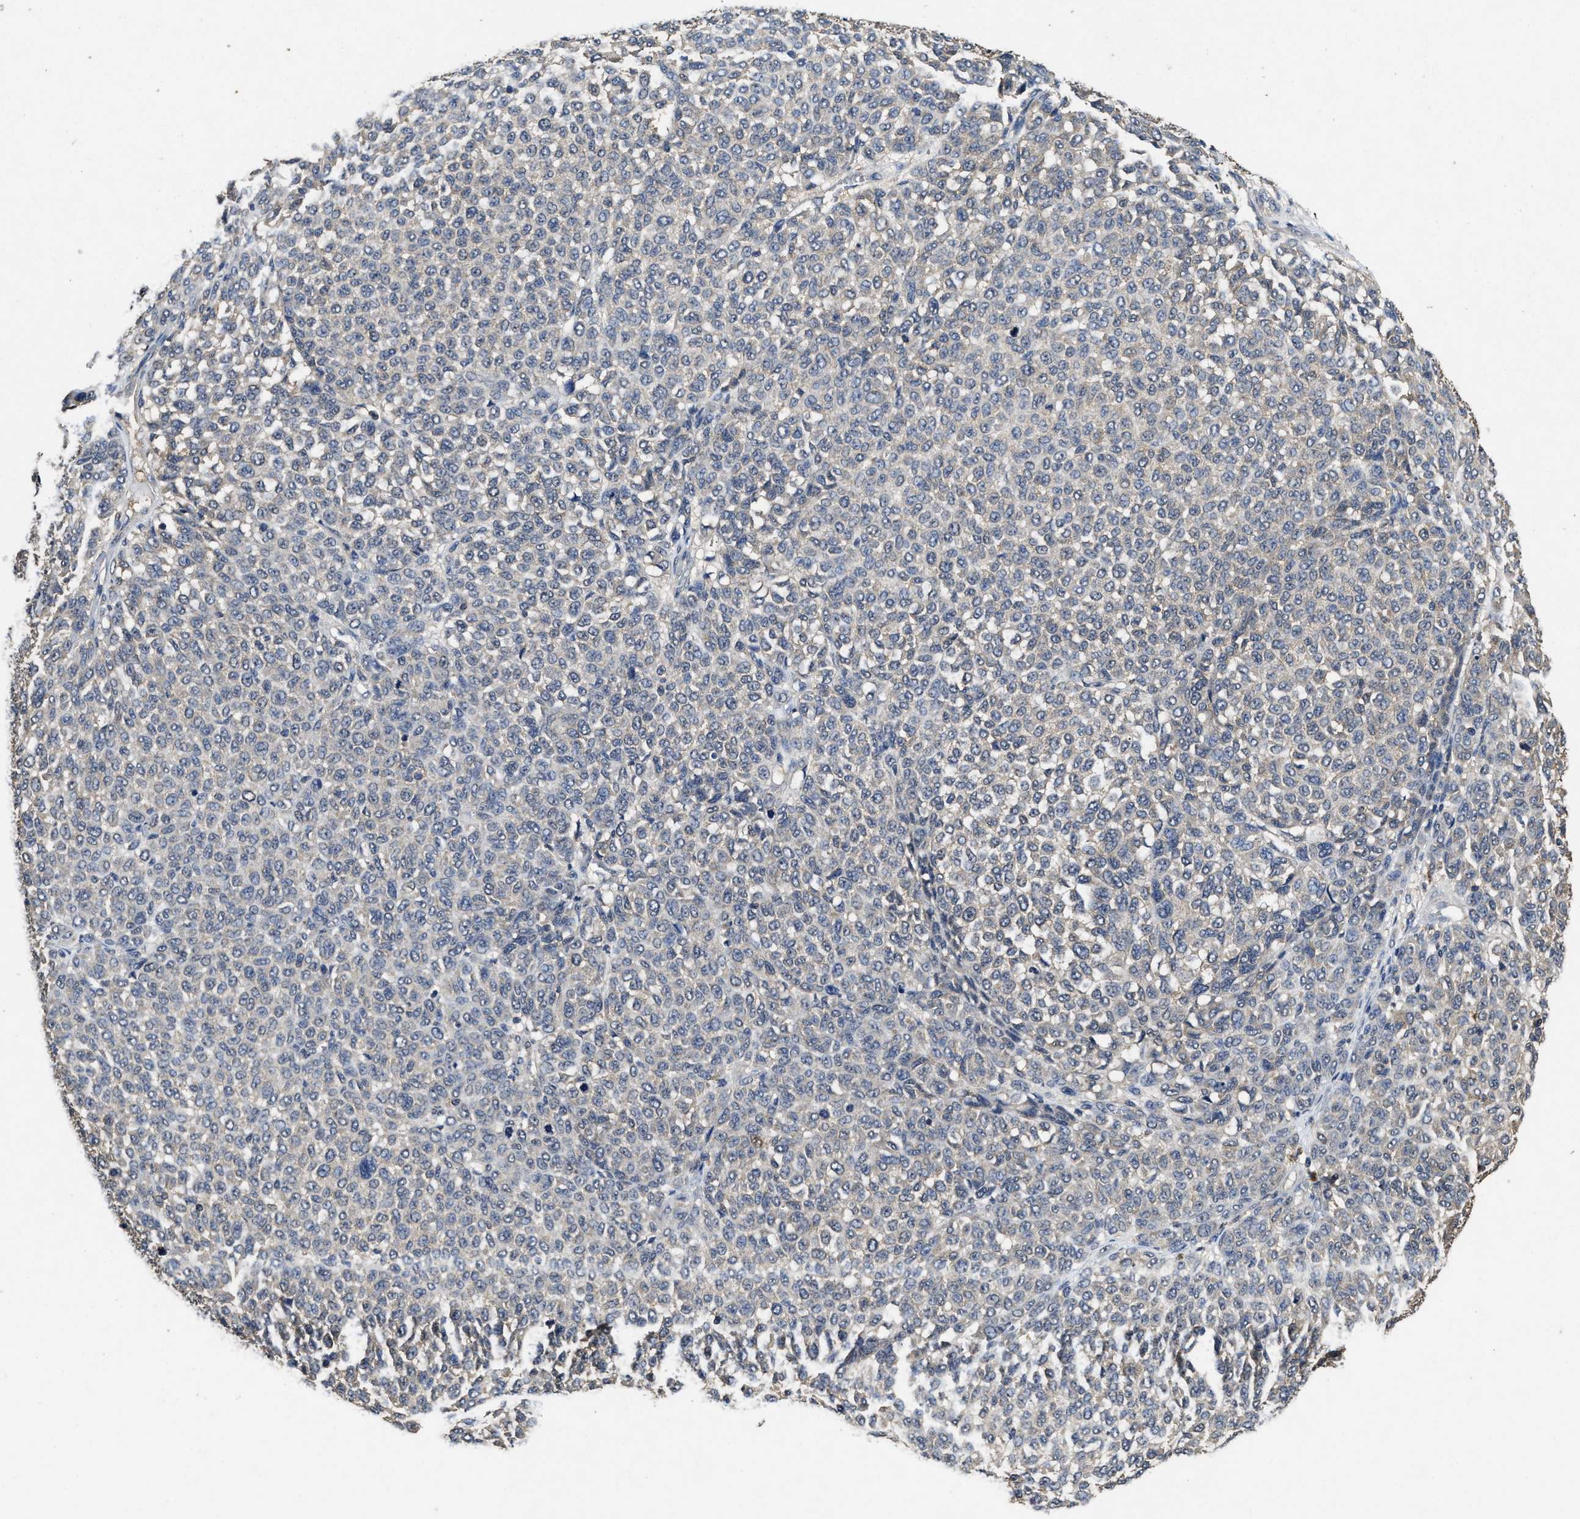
{"staining": {"intensity": "weak", "quantity": "<25%", "location": "cytoplasmic/membranous"}, "tissue": "melanoma", "cell_type": "Tumor cells", "image_type": "cancer", "snomed": [{"axis": "morphology", "description": "Malignant melanoma, NOS"}, {"axis": "topography", "description": "Skin"}], "caption": "This is an IHC micrograph of human malignant melanoma. There is no positivity in tumor cells.", "gene": "ACAT2", "patient": {"sex": "male", "age": 59}}